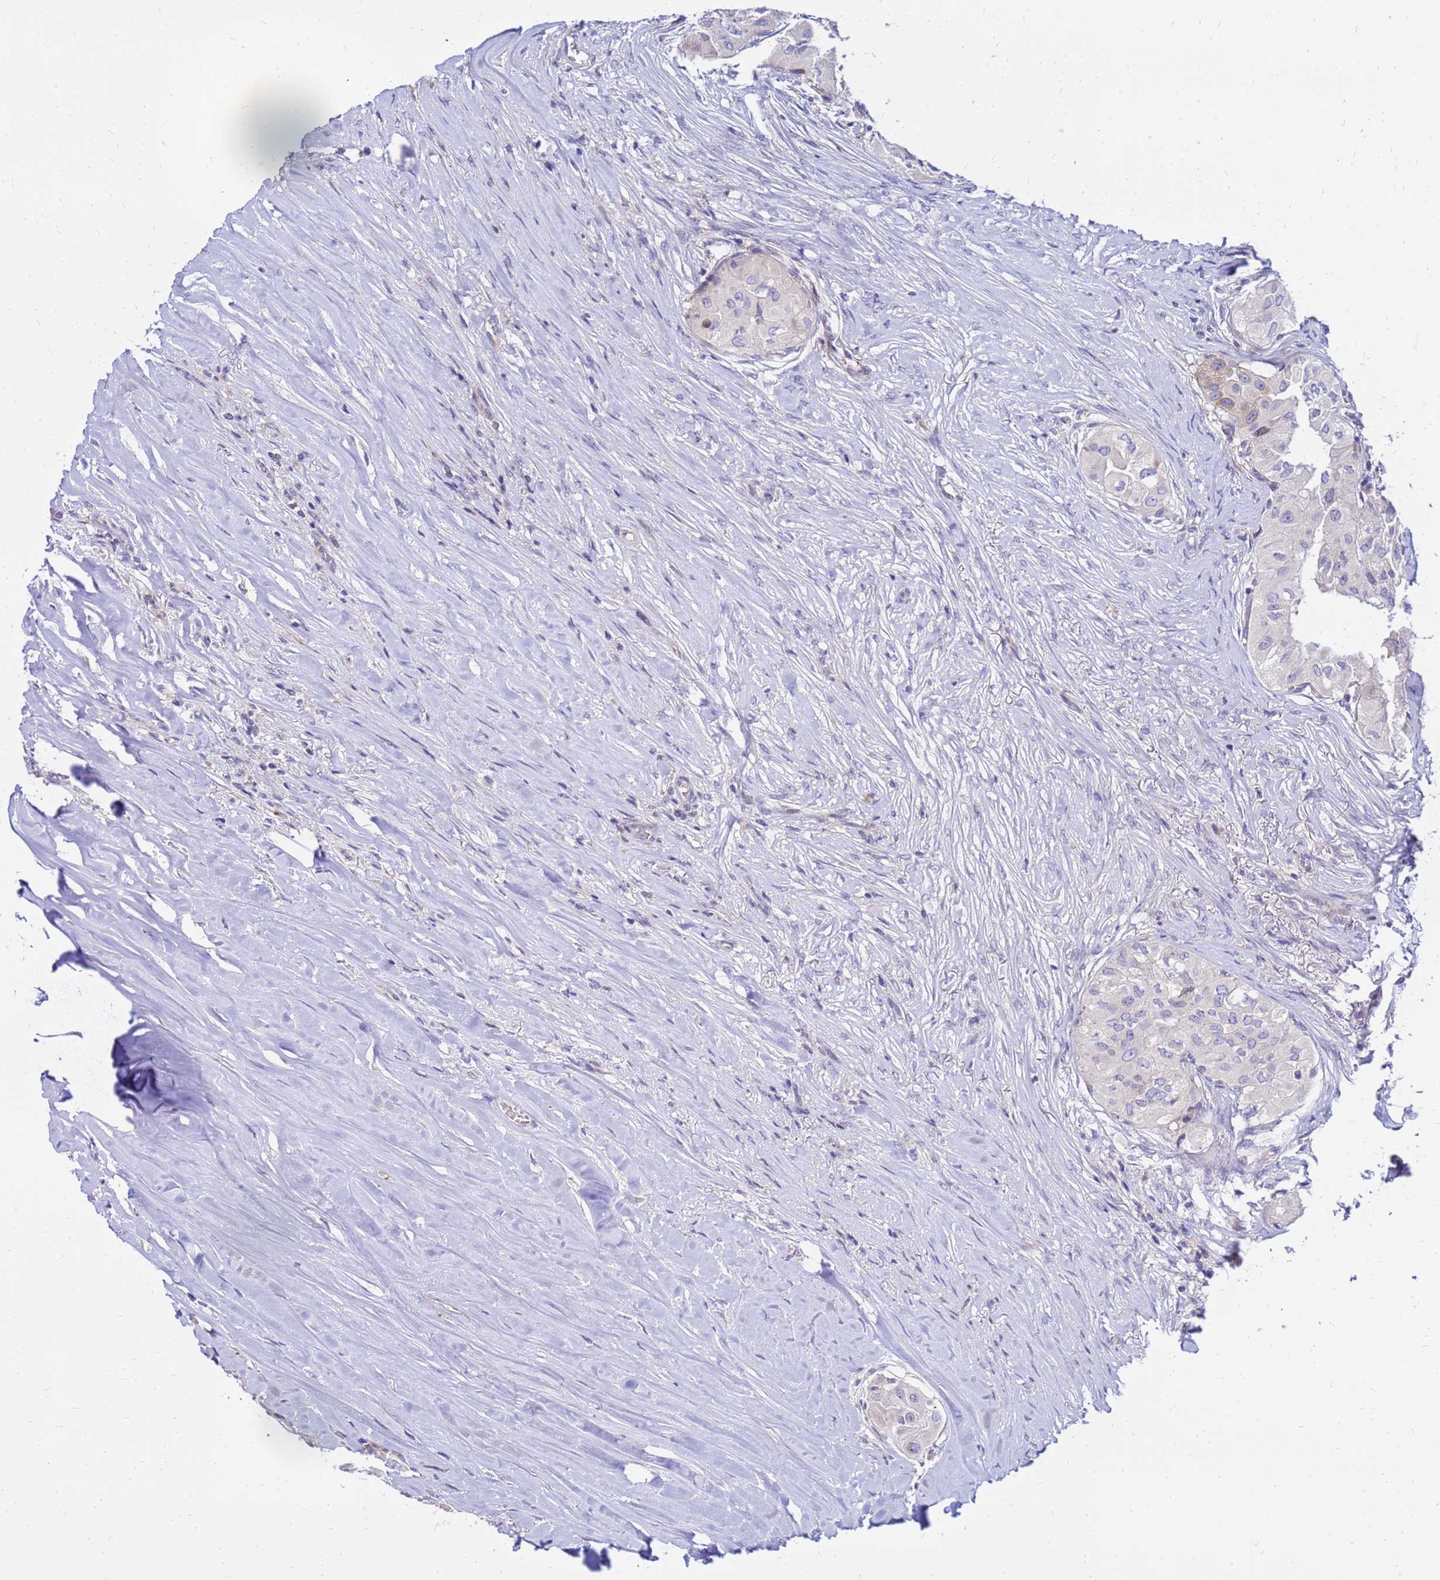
{"staining": {"intensity": "negative", "quantity": "none", "location": "none"}, "tissue": "thyroid cancer", "cell_type": "Tumor cells", "image_type": "cancer", "snomed": [{"axis": "morphology", "description": "Papillary adenocarcinoma, NOS"}, {"axis": "topography", "description": "Thyroid gland"}], "caption": "DAB immunohistochemical staining of human thyroid cancer shows no significant staining in tumor cells.", "gene": "HERC5", "patient": {"sex": "female", "age": 59}}